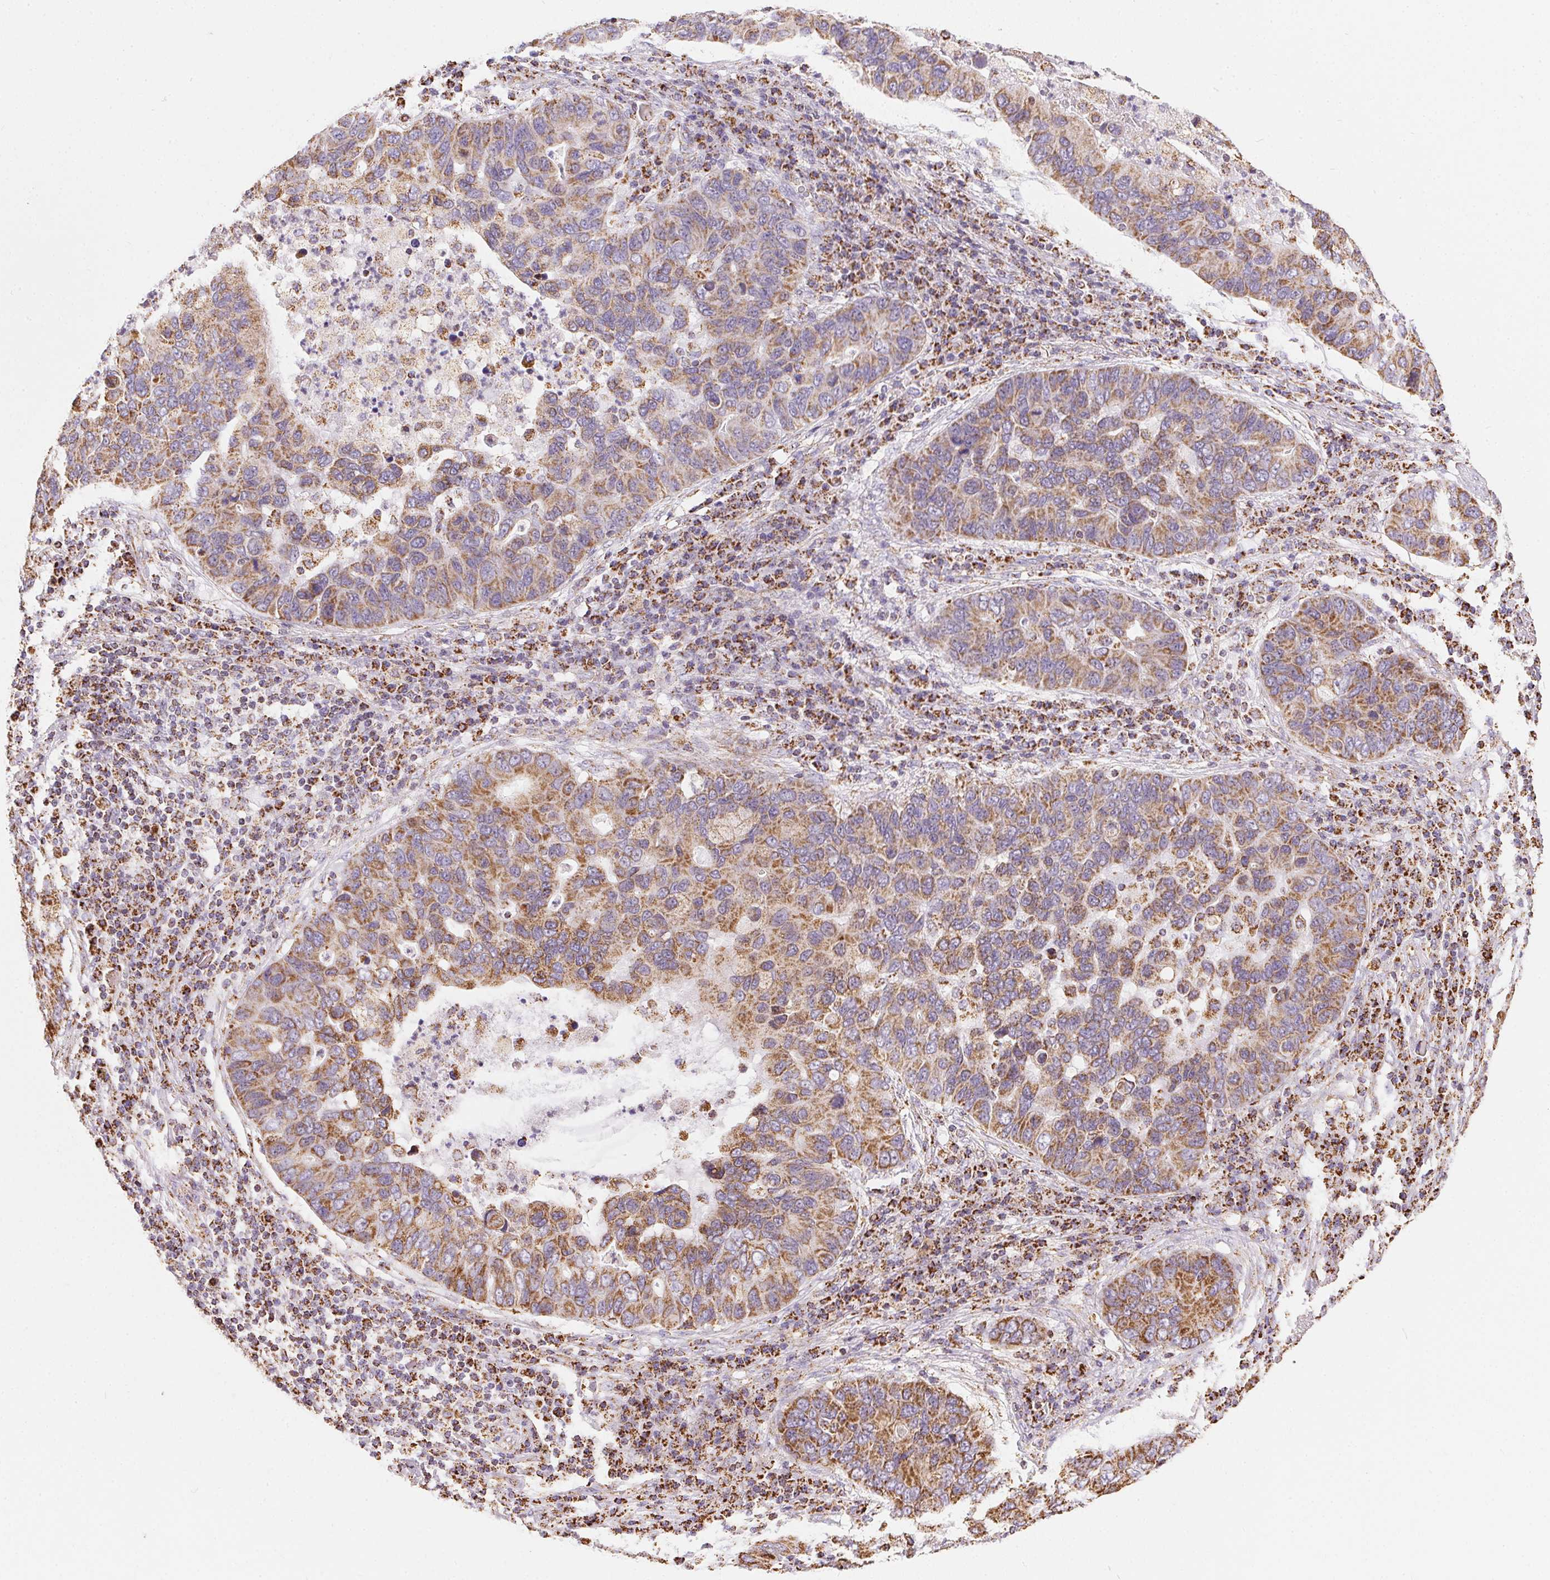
{"staining": {"intensity": "moderate", "quantity": ">75%", "location": "cytoplasmic/membranous"}, "tissue": "lung cancer", "cell_type": "Tumor cells", "image_type": "cancer", "snomed": [{"axis": "morphology", "description": "Adenocarcinoma, NOS"}, {"axis": "morphology", "description": "Adenocarcinoma, metastatic, NOS"}, {"axis": "topography", "description": "Lymph node"}, {"axis": "topography", "description": "Lung"}], "caption": "High-power microscopy captured an immunohistochemistry photomicrograph of lung cancer (adenocarcinoma), revealing moderate cytoplasmic/membranous expression in approximately >75% of tumor cells.", "gene": "MAPK11", "patient": {"sex": "female", "age": 54}}